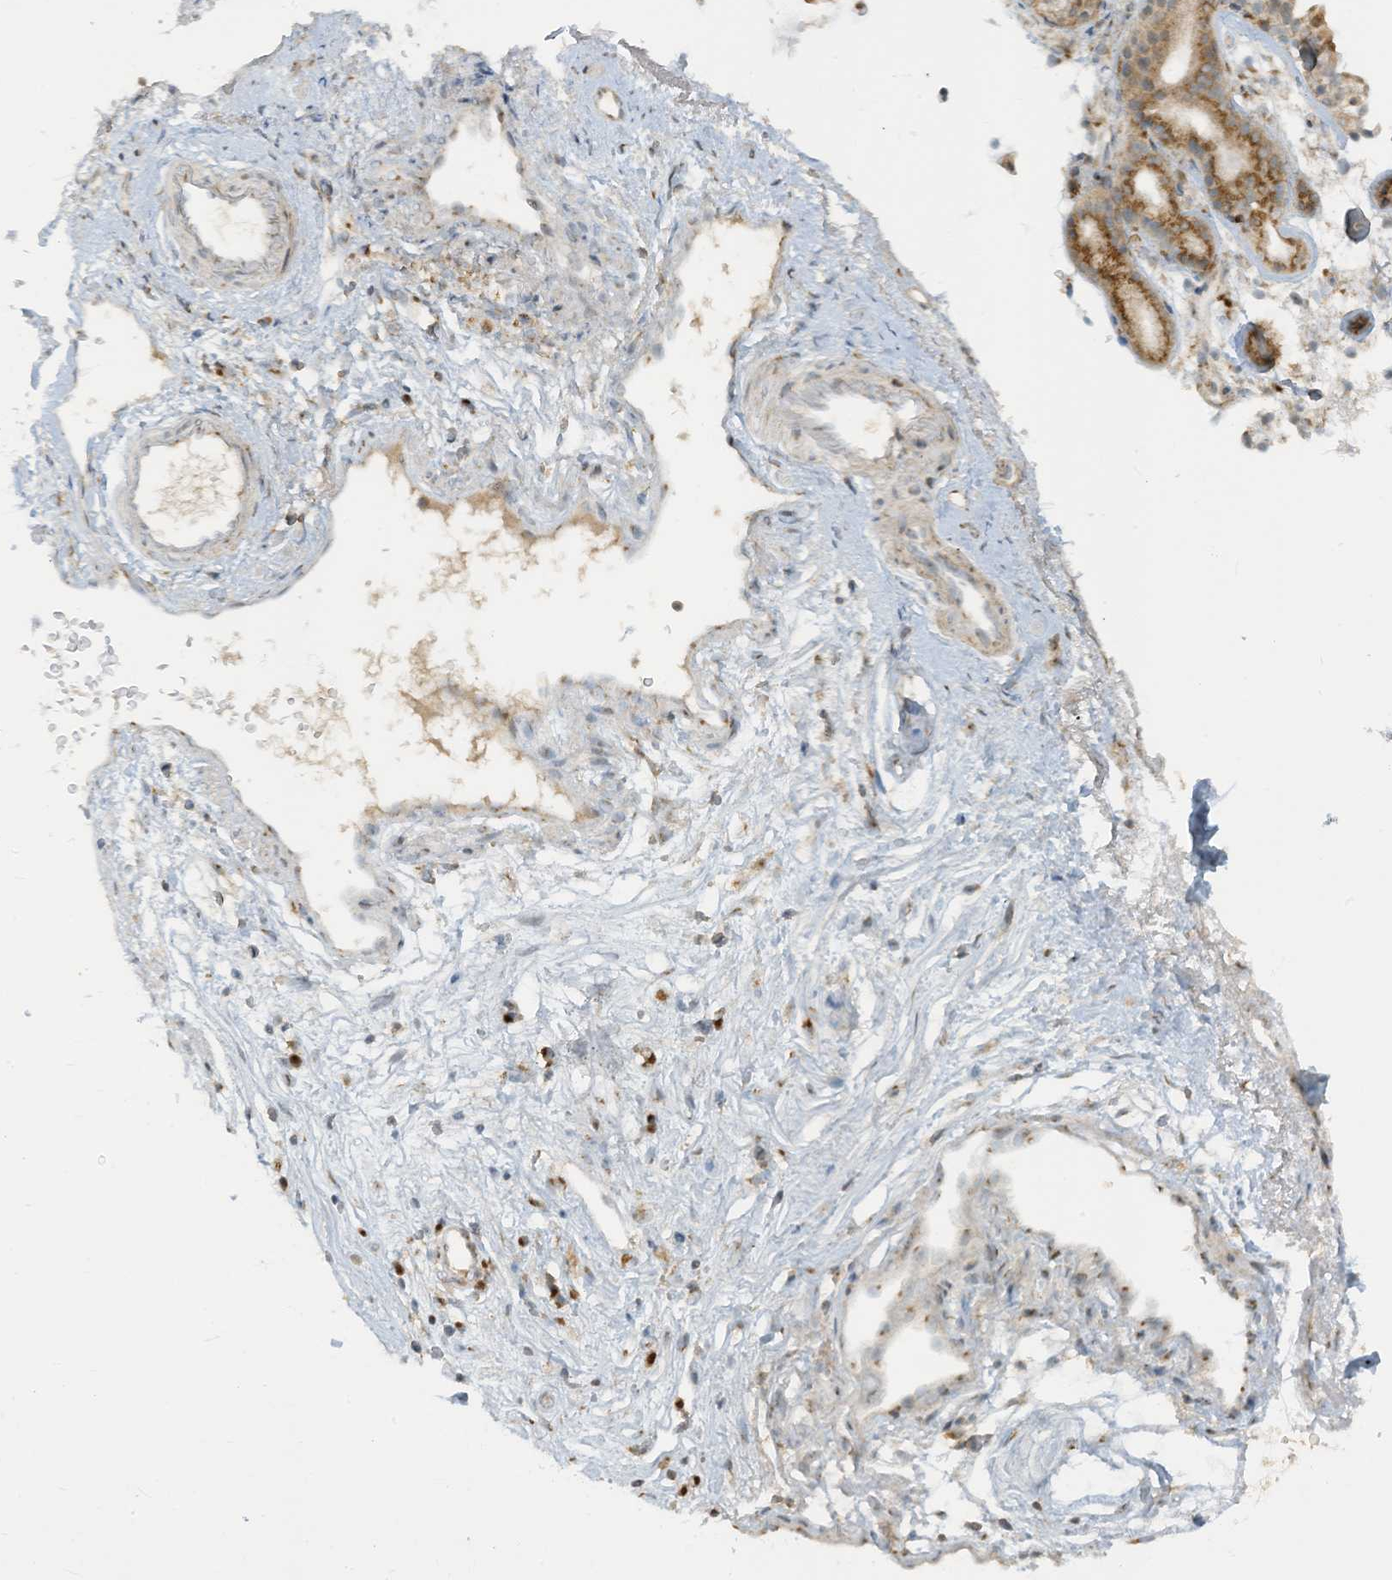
{"staining": {"intensity": "moderate", "quantity": "25%-75%", "location": "cytoplasmic/membranous"}, "tissue": "nasopharynx", "cell_type": "Respiratory epithelial cells", "image_type": "normal", "snomed": [{"axis": "morphology", "description": "Normal tissue, NOS"}, {"axis": "morphology", "description": "Inflammation, NOS"}, {"axis": "morphology", "description": "Malignant melanoma, Metastatic site"}, {"axis": "topography", "description": "Nasopharynx"}], "caption": "Protein analysis of unremarkable nasopharynx exhibits moderate cytoplasmic/membranous expression in about 25%-75% of respiratory epithelial cells.", "gene": "PARVG", "patient": {"sex": "male", "age": 70}}